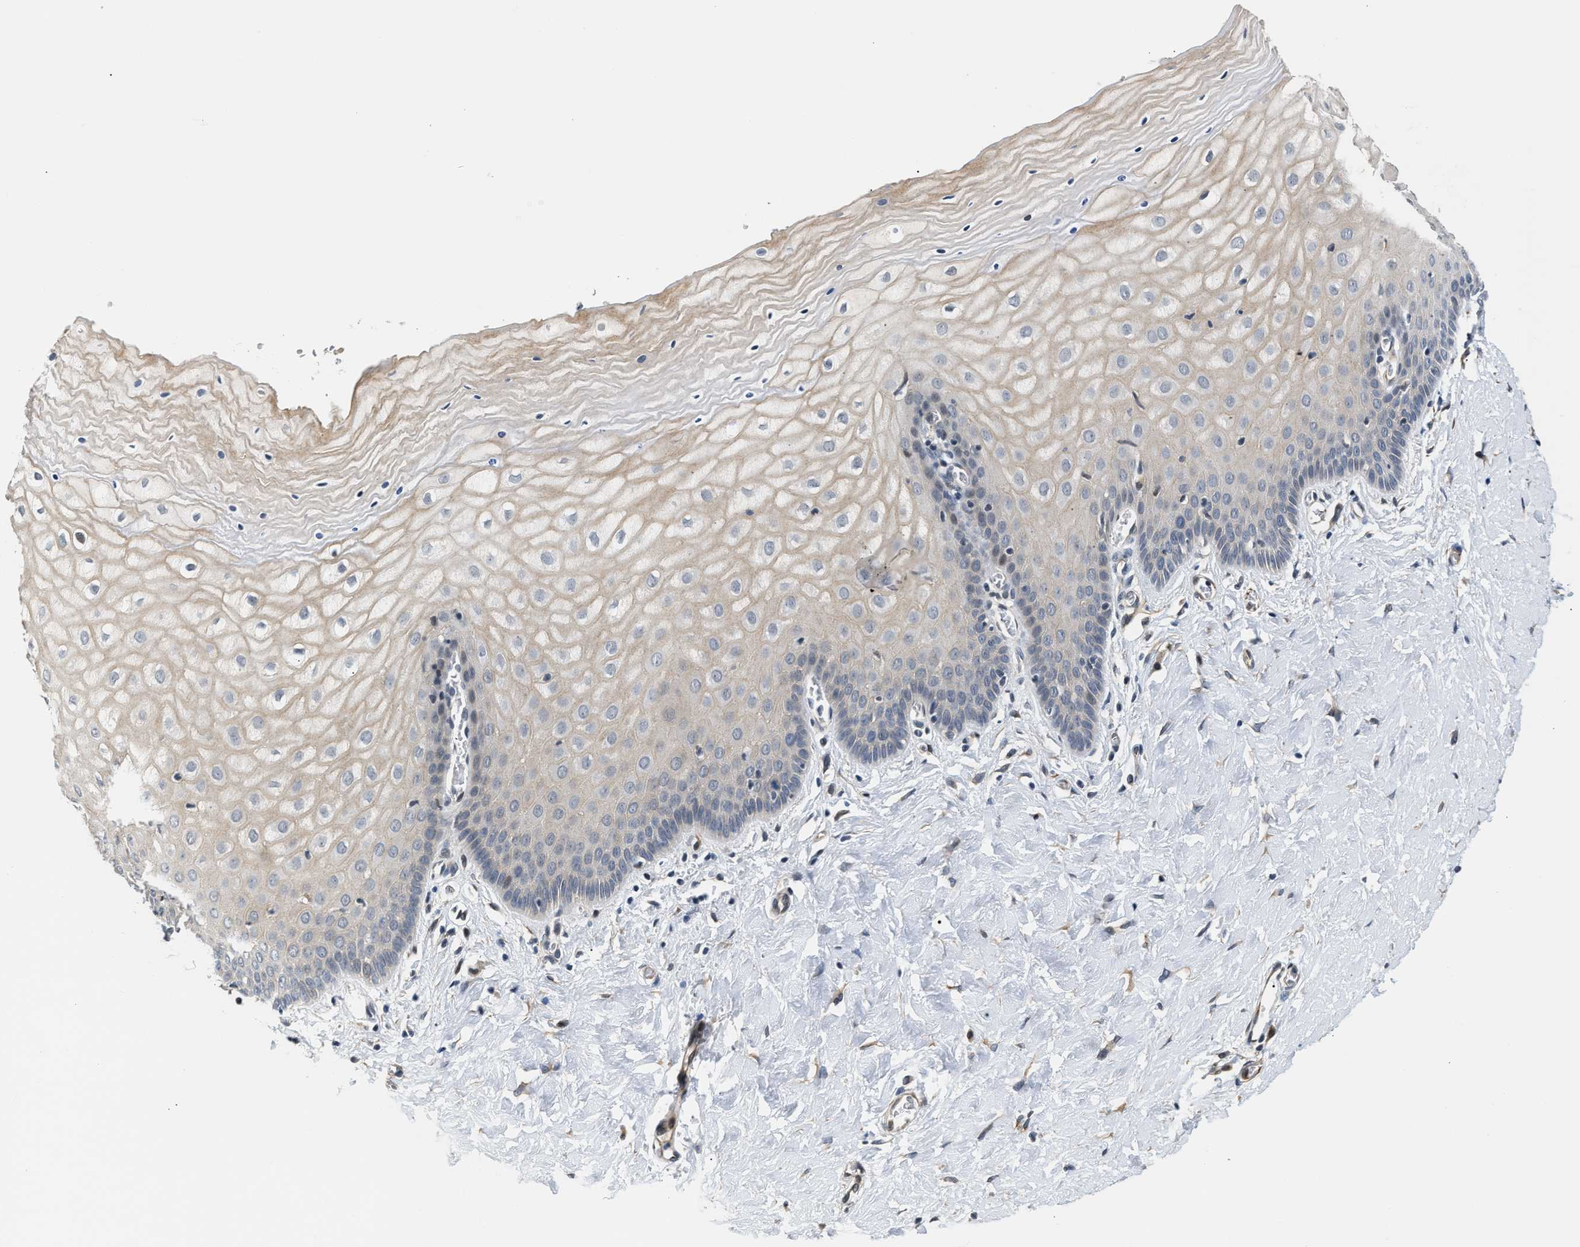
{"staining": {"intensity": "moderate", "quantity": ">75%", "location": "cytoplasmic/membranous"}, "tissue": "cervix", "cell_type": "Glandular cells", "image_type": "normal", "snomed": [{"axis": "morphology", "description": "Normal tissue, NOS"}, {"axis": "topography", "description": "Cervix"}], "caption": "Cervix stained with IHC exhibits moderate cytoplasmic/membranous positivity in about >75% of glandular cells. (Brightfield microscopy of DAB IHC at high magnification).", "gene": "PPM1H", "patient": {"sex": "female", "age": 55}}